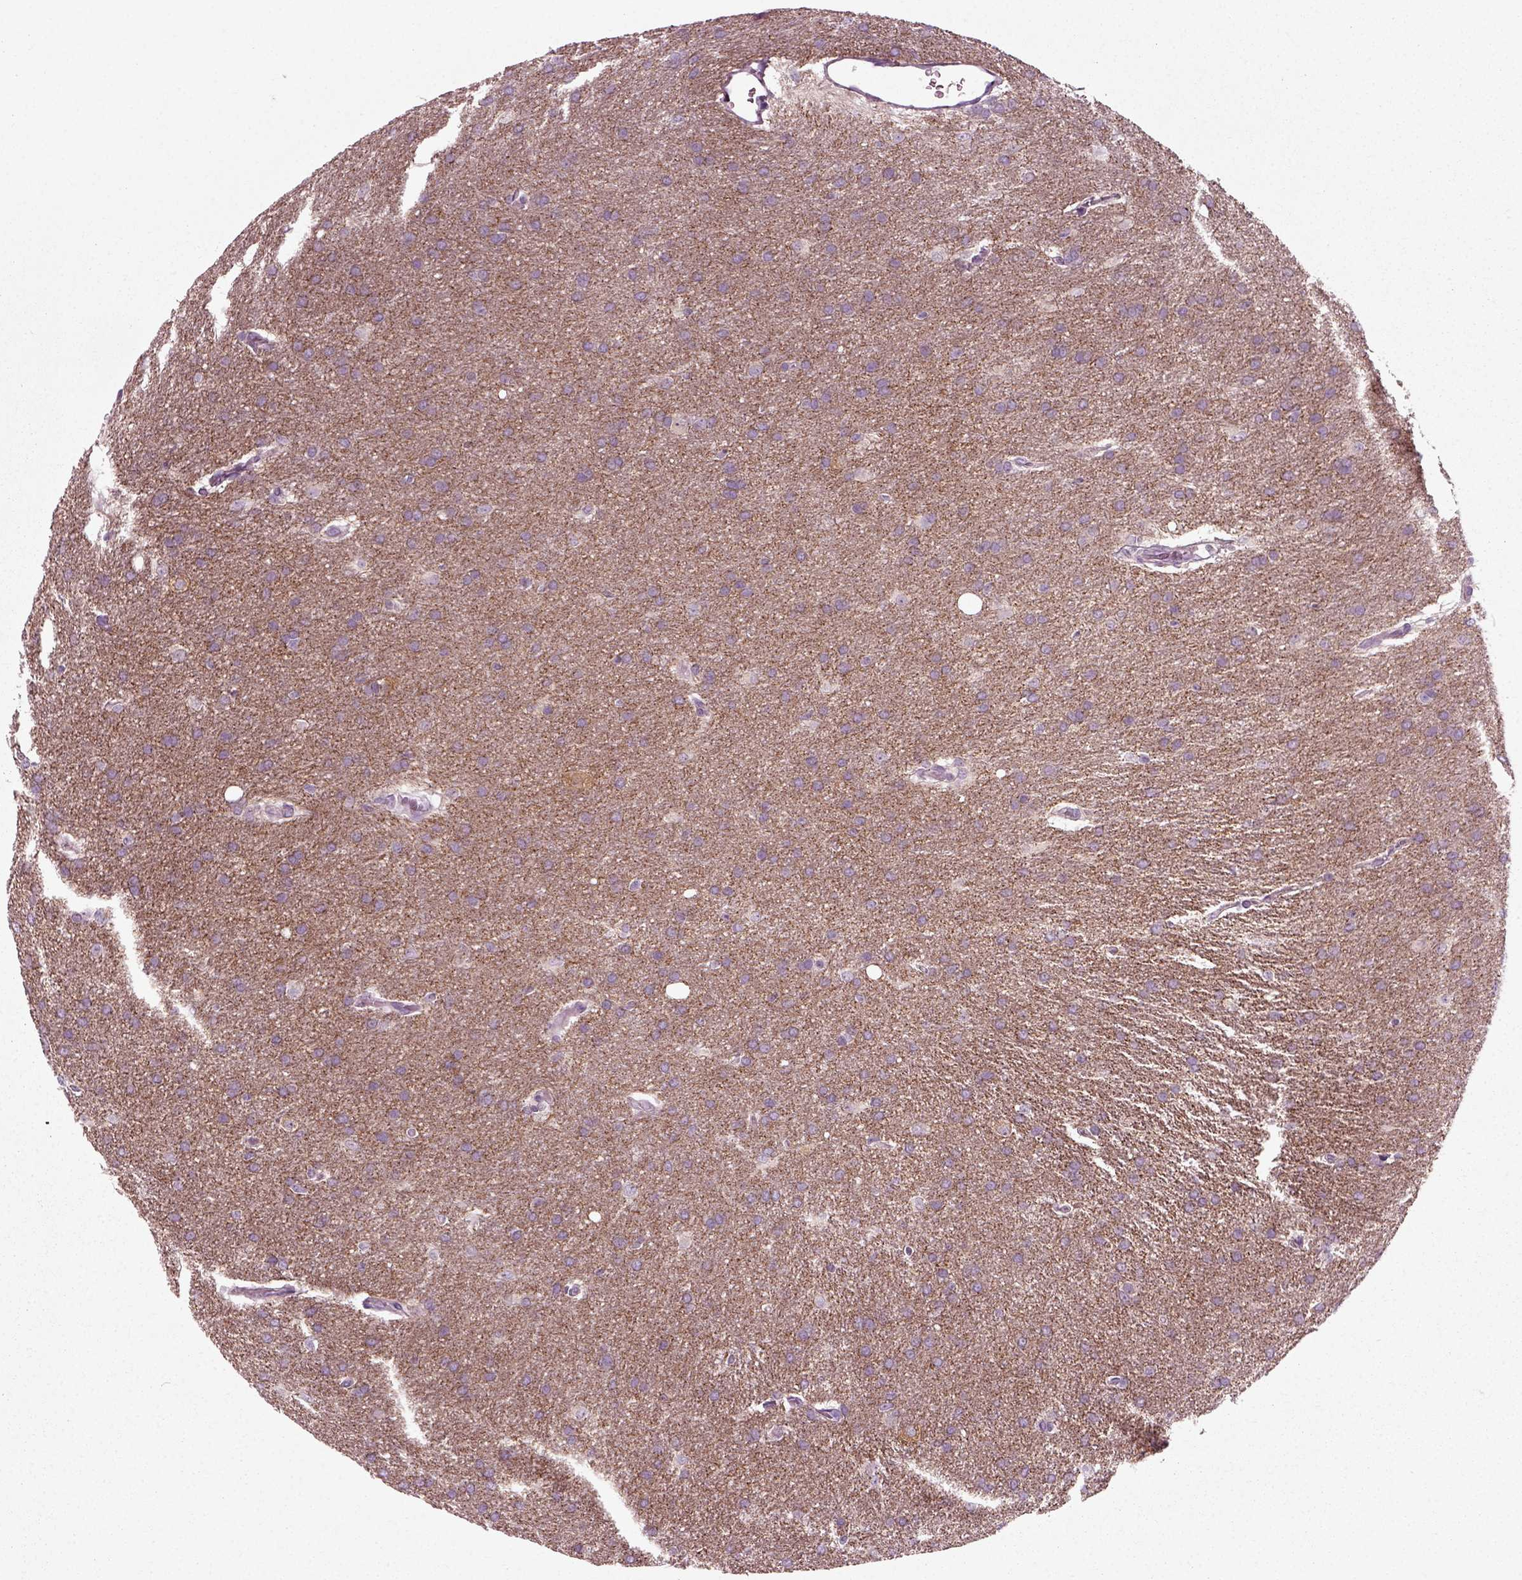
{"staining": {"intensity": "negative", "quantity": "none", "location": "none"}, "tissue": "glioma", "cell_type": "Tumor cells", "image_type": "cancer", "snomed": [{"axis": "morphology", "description": "Glioma, malignant, Low grade"}, {"axis": "topography", "description": "Brain"}], "caption": "IHC photomicrograph of glioma stained for a protein (brown), which demonstrates no positivity in tumor cells. Brightfield microscopy of immunohistochemistry stained with DAB (3,3'-diaminobenzidine) (brown) and hematoxylin (blue), captured at high magnification.", "gene": "RND2", "patient": {"sex": "female", "age": 32}}